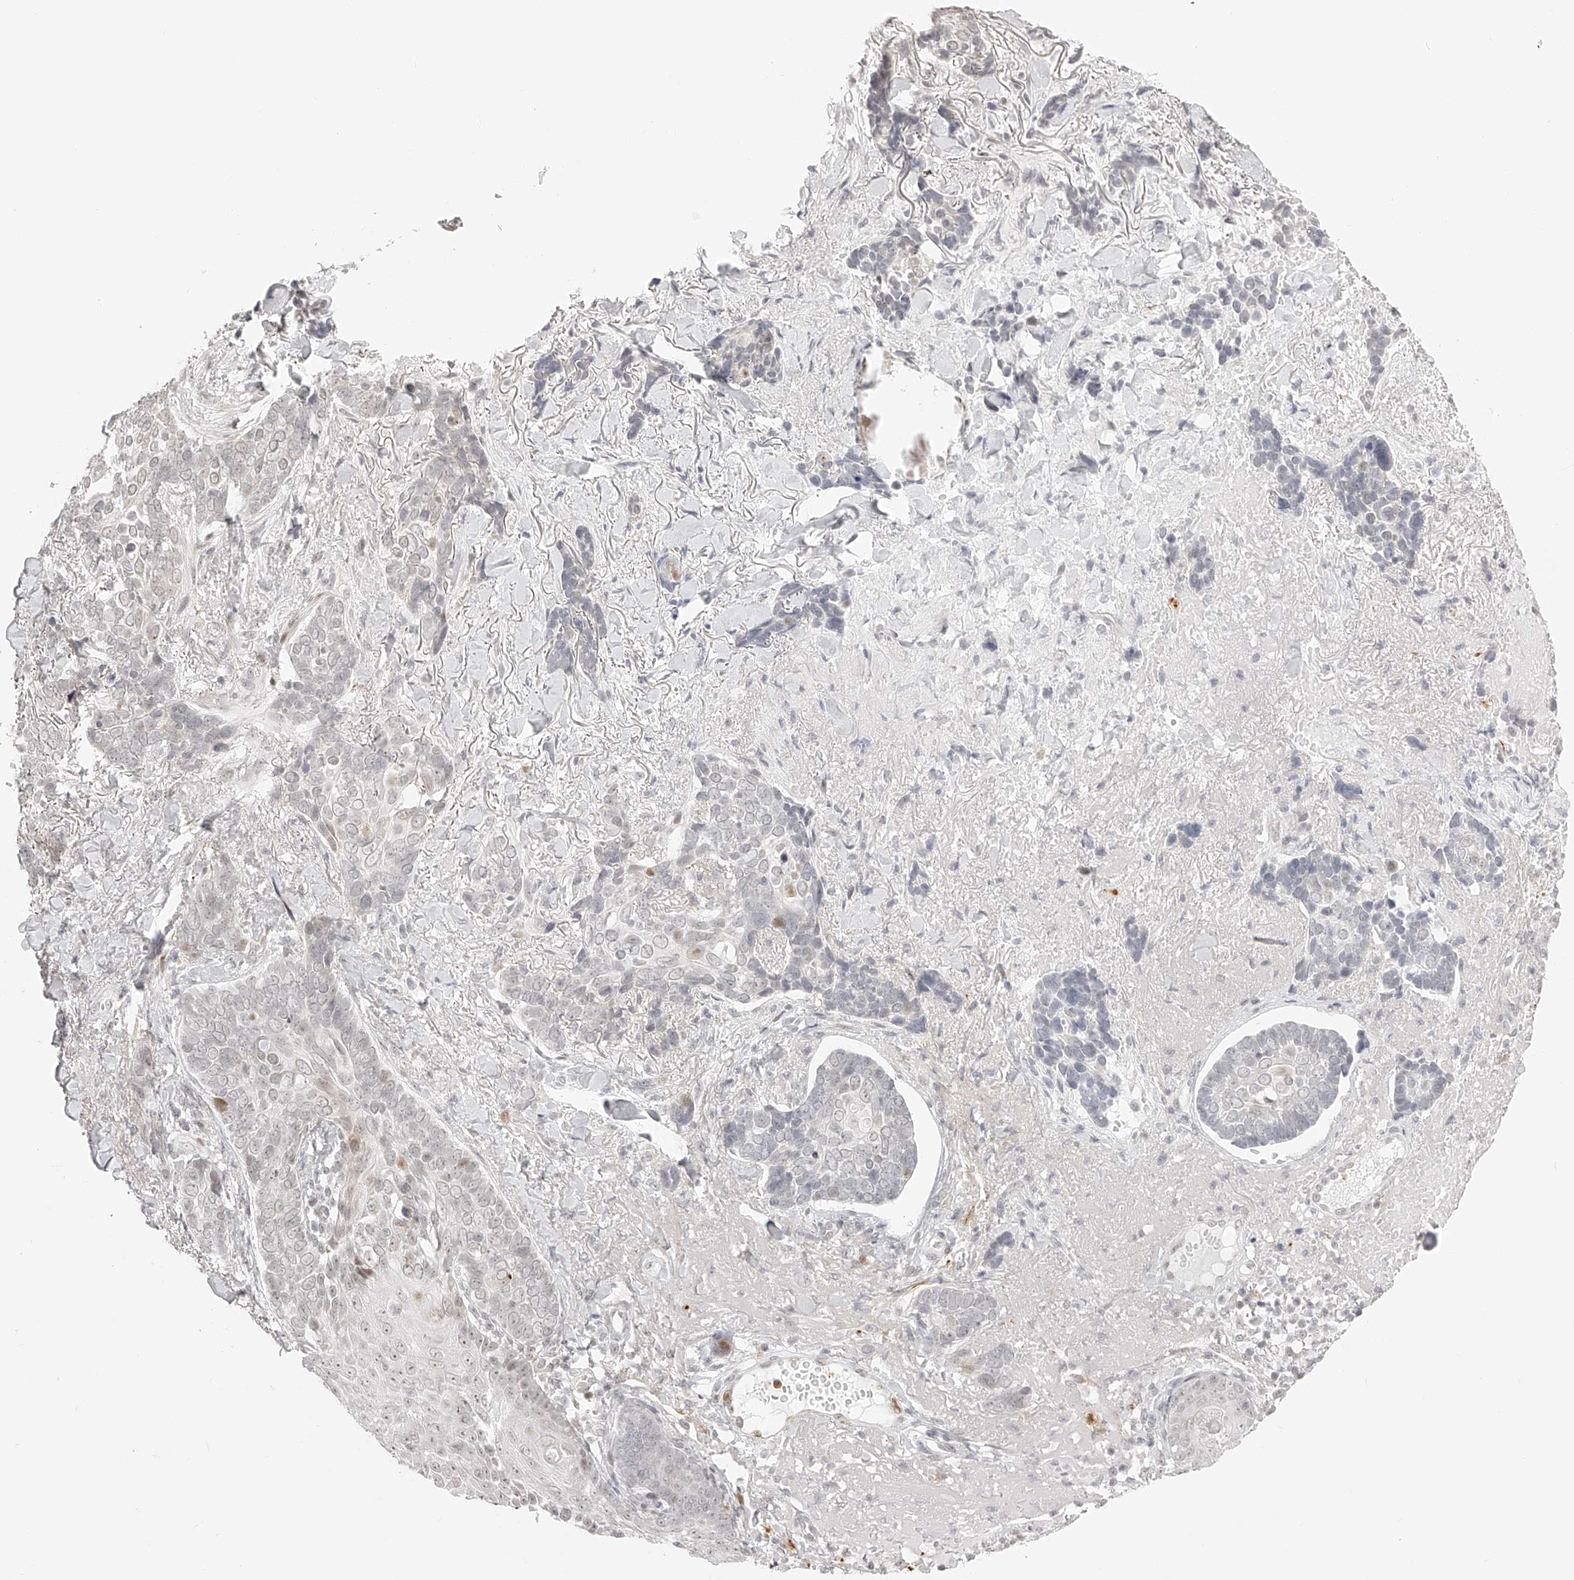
{"staining": {"intensity": "negative", "quantity": "none", "location": "none"}, "tissue": "skin cancer", "cell_type": "Tumor cells", "image_type": "cancer", "snomed": [{"axis": "morphology", "description": "Basal cell carcinoma"}, {"axis": "topography", "description": "Skin"}], "caption": "Immunohistochemistry histopathology image of human skin cancer stained for a protein (brown), which displays no staining in tumor cells. (DAB (3,3'-diaminobenzidine) IHC, high magnification).", "gene": "PLEKHG1", "patient": {"sex": "female", "age": 82}}